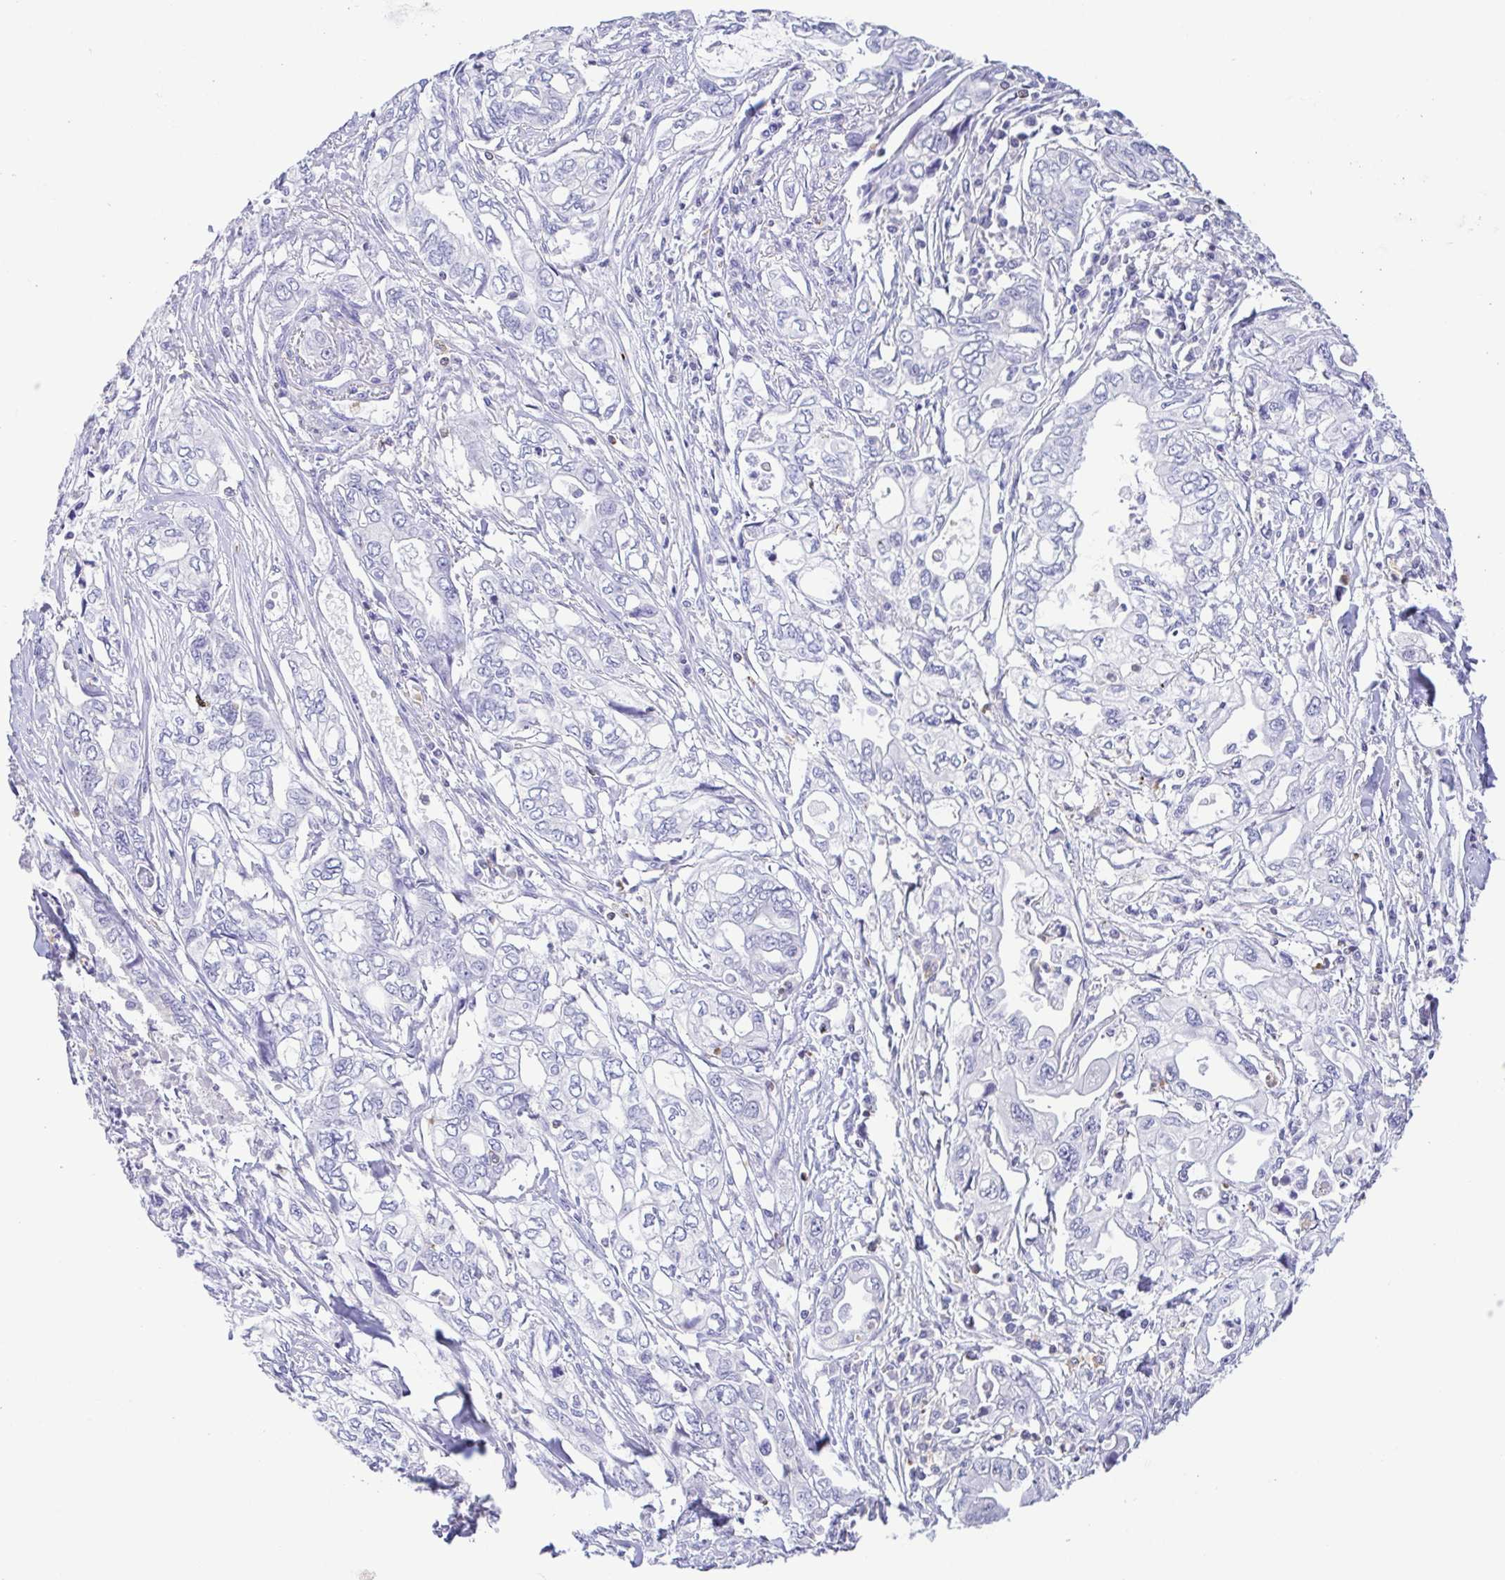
{"staining": {"intensity": "negative", "quantity": "none", "location": "none"}, "tissue": "pancreatic cancer", "cell_type": "Tumor cells", "image_type": "cancer", "snomed": [{"axis": "morphology", "description": "Adenocarcinoma, NOS"}, {"axis": "topography", "description": "Pancreas"}], "caption": "Tumor cells show no significant staining in pancreatic cancer (adenocarcinoma).", "gene": "PGLYRP1", "patient": {"sex": "male", "age": 68}}